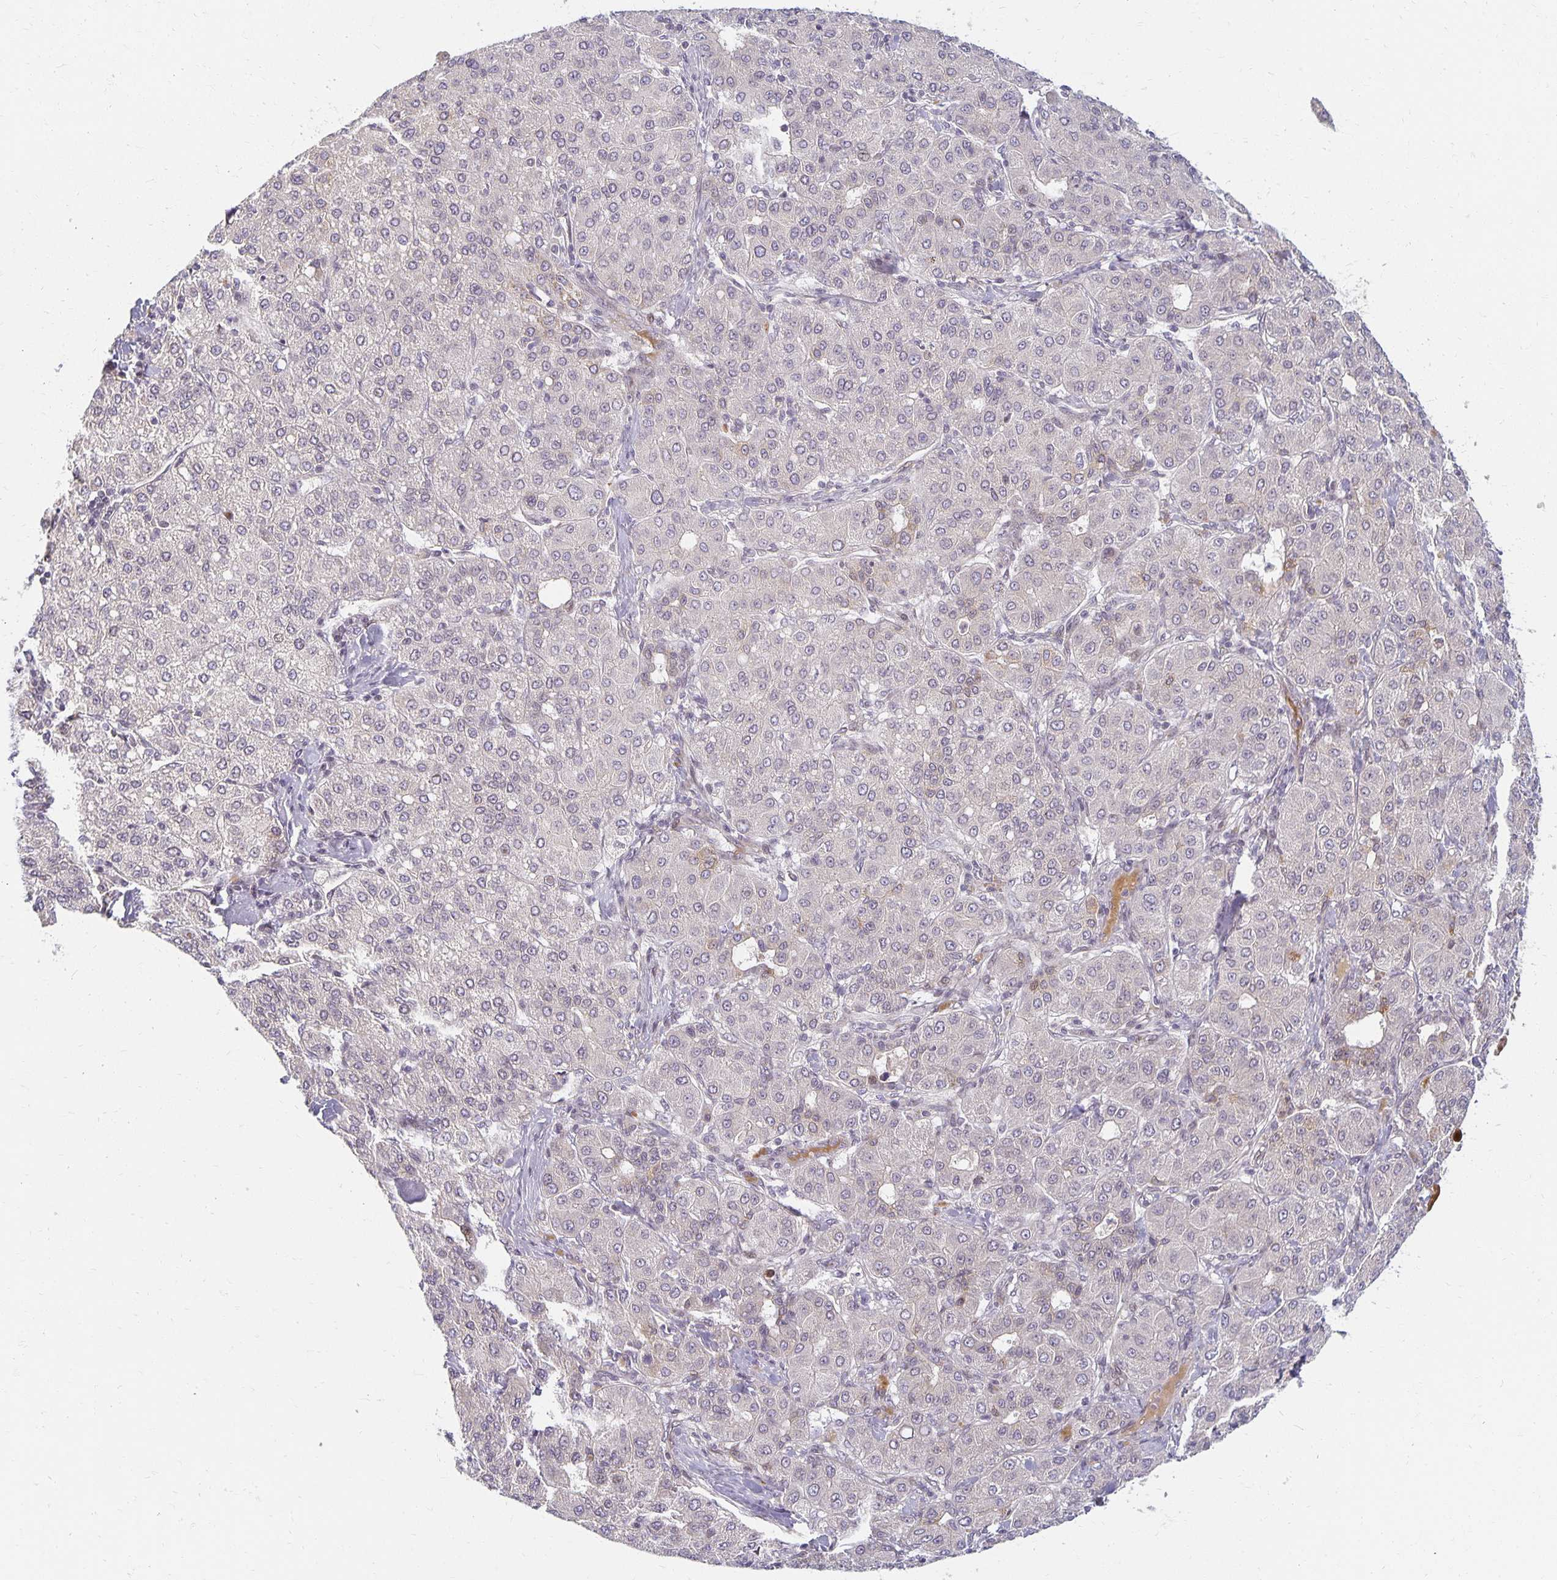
{"staining": {"intensity": "negative", "quantity": "none", "location": "none"}, "tissue": "liver cancer", "cell_type": "Tumor cells", "image_type": "cancer", "snomed": [{"axis": "morphology", "description": "Carcinoma, Hepatocellular, NOS"}, {"axis": "topography", "description": "Liver"}], "caption": "Liver cancer (hepatocellular carcinoma) stained for a protein using immunohistochemistry shows no positivity tumor cells.", "gene": "EHF", "patient": {"sex": "male", "age": 65}}